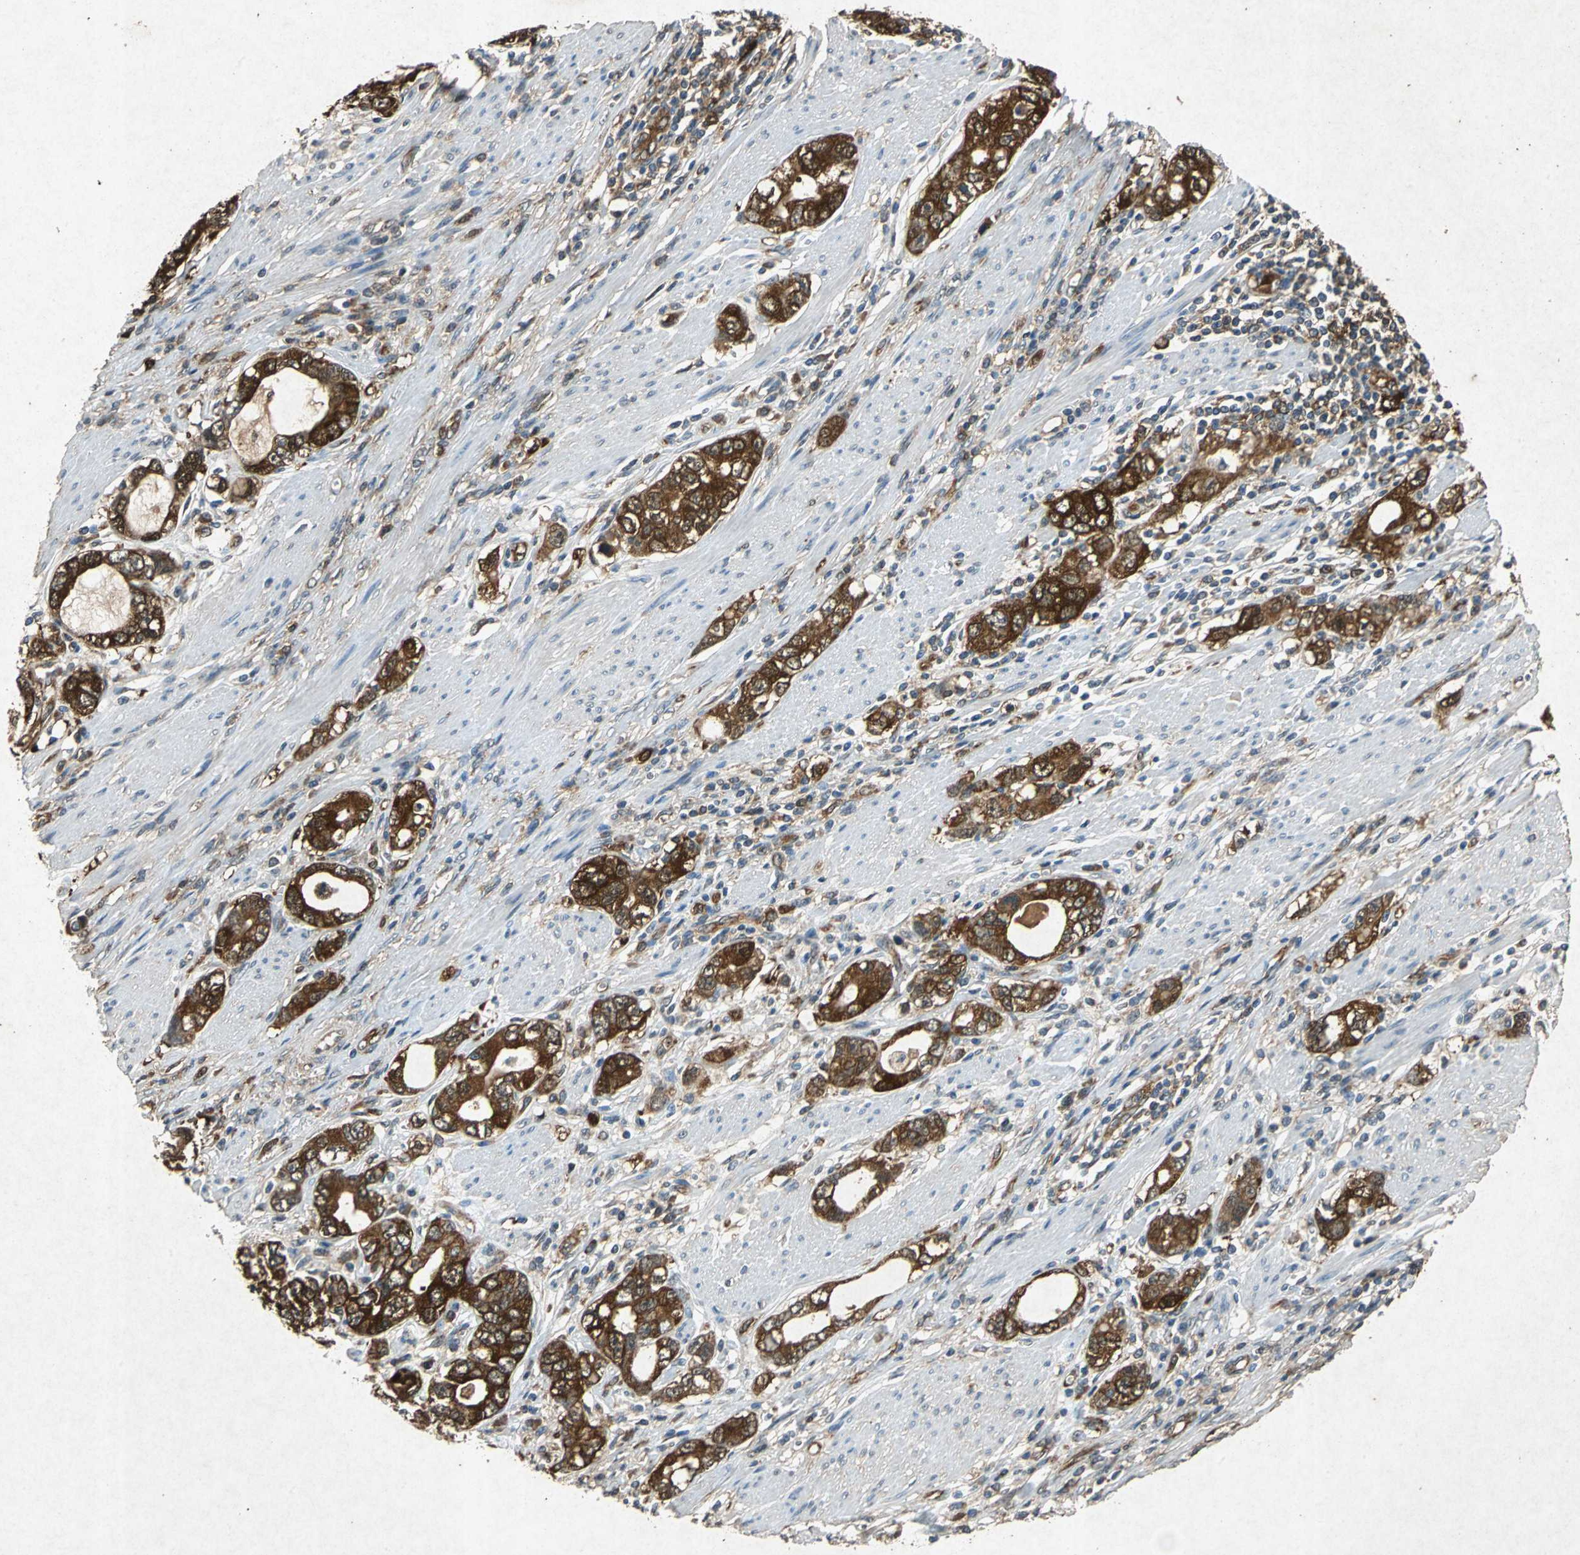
{"staining": {"intensity": "strong", "quantity": ">75%", "location": "cytoplasmic/membranous"}, "tissue": "stomach cancer", "cell_type": "Tumor cells", "image_type": "cancer", "snomed": [{"axis": "morphology", "description": "Adenocarcinoma, NOS"}, {"axis": "topography", "description": "Stomach, lower"}], "caption": "Immunohistochemistry (DAB (3,3'-diaminobenzidine)) staining of stomach cancer displays strong cytoplasmic/membranous protein expression in approximately >75% of tumor cells. Immunohistochemistry (ihc) stains the protein in brown and the nuclei are stained blue.", "gene": "HSP90AB1", "patient": {"sex": "female", "age": 93}}